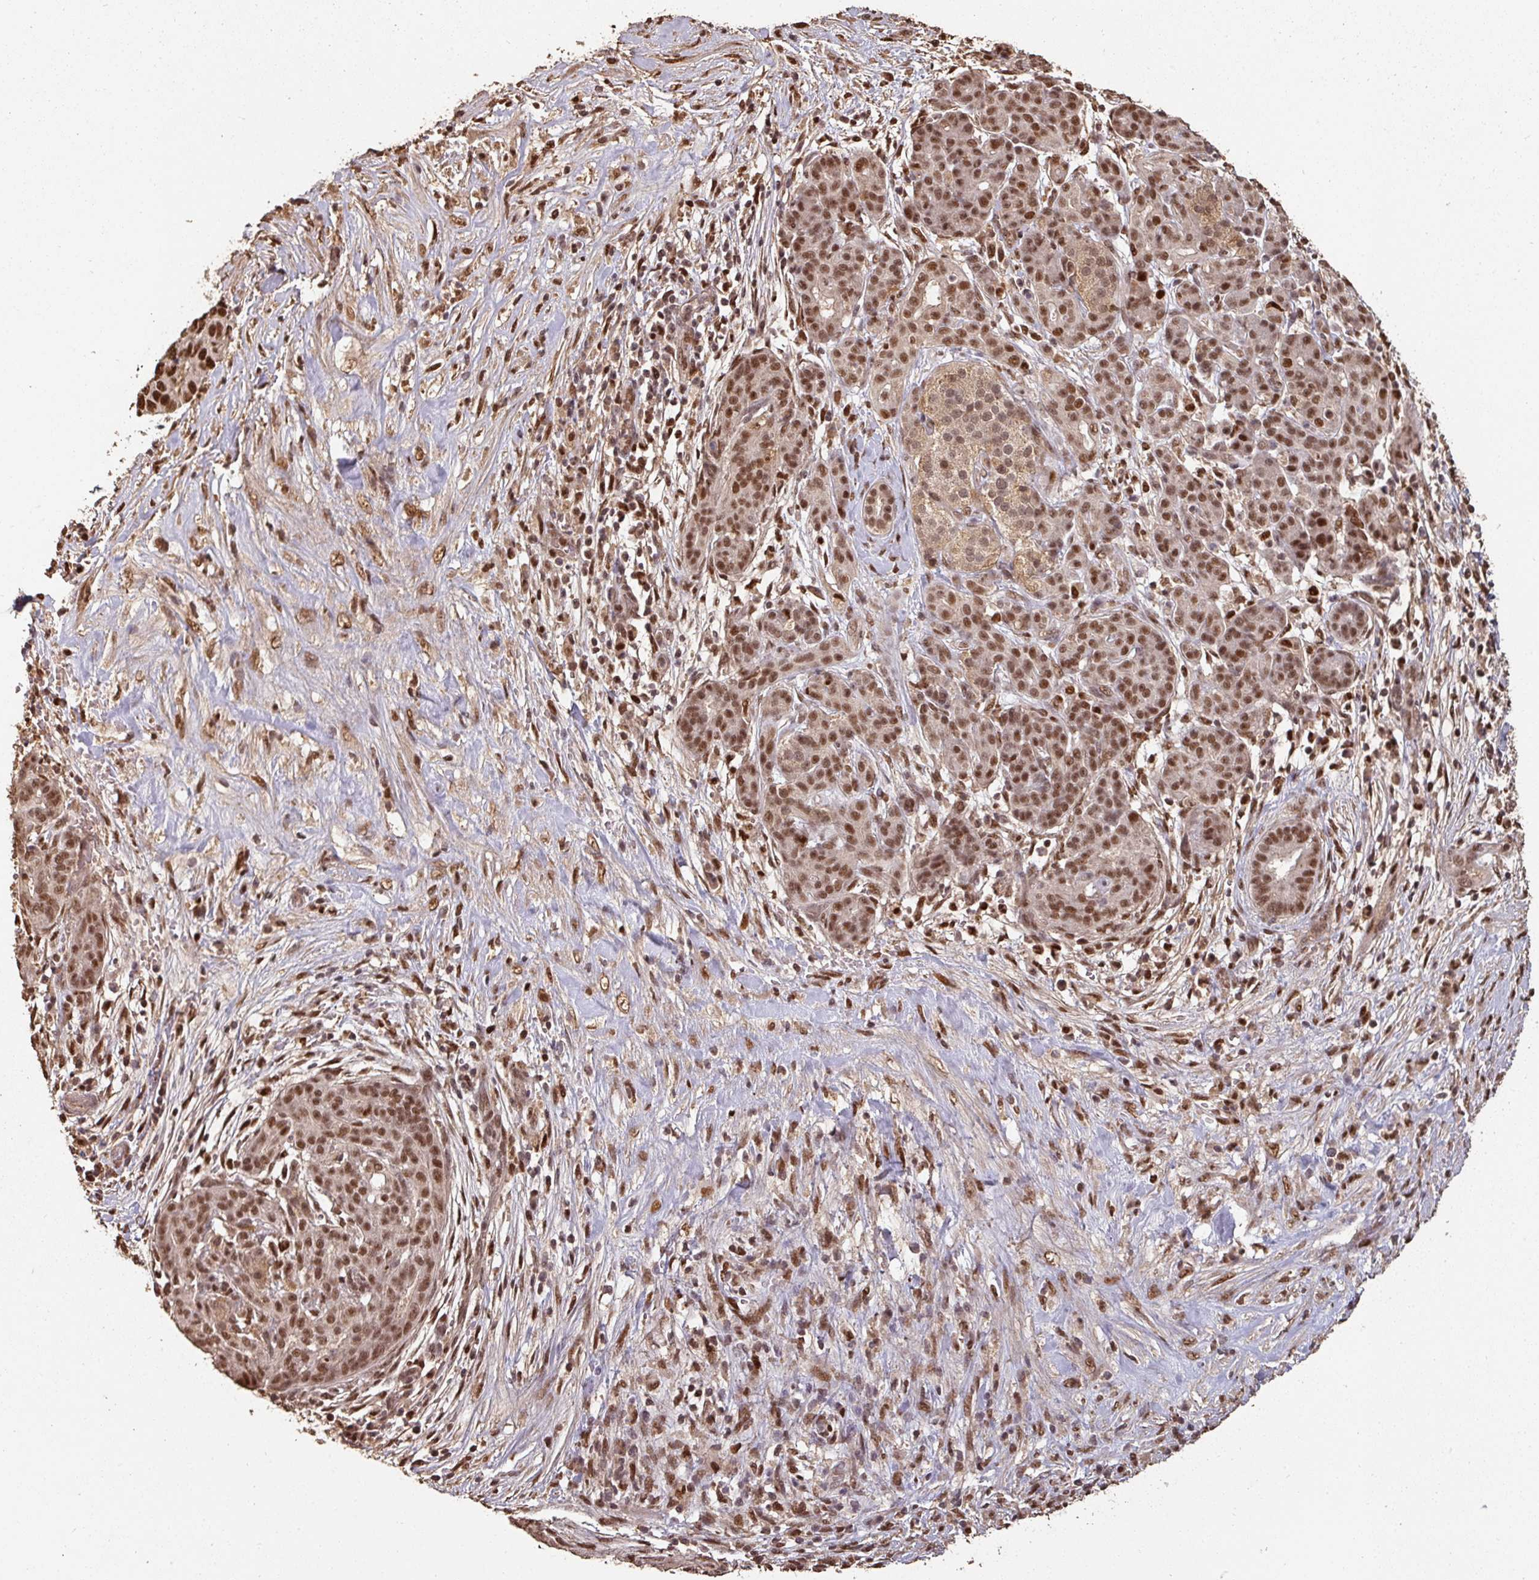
{"staining": {"intensity": "moderate", "quantity": ">75%", "location": "nuclear"}, "tissue": "pancreatic cancer", "cell_type": "Tumor cells", "image_type": "cancer", "snomed": [{"axis": "morphology", "description": "Adenocarcinoma, NOS"}, {"axis": "topography", "description": "Pancreas"}], "caption": "DAB (3,3'-diaminobenzidine) immunohistochemical staining of adenocarcinoma (pancreatic) shows moderate nuclear protein expression in approximately >75% of tumor cells.", "gene": "POLD1", "patient": {"sex": "male", "age": 44}}